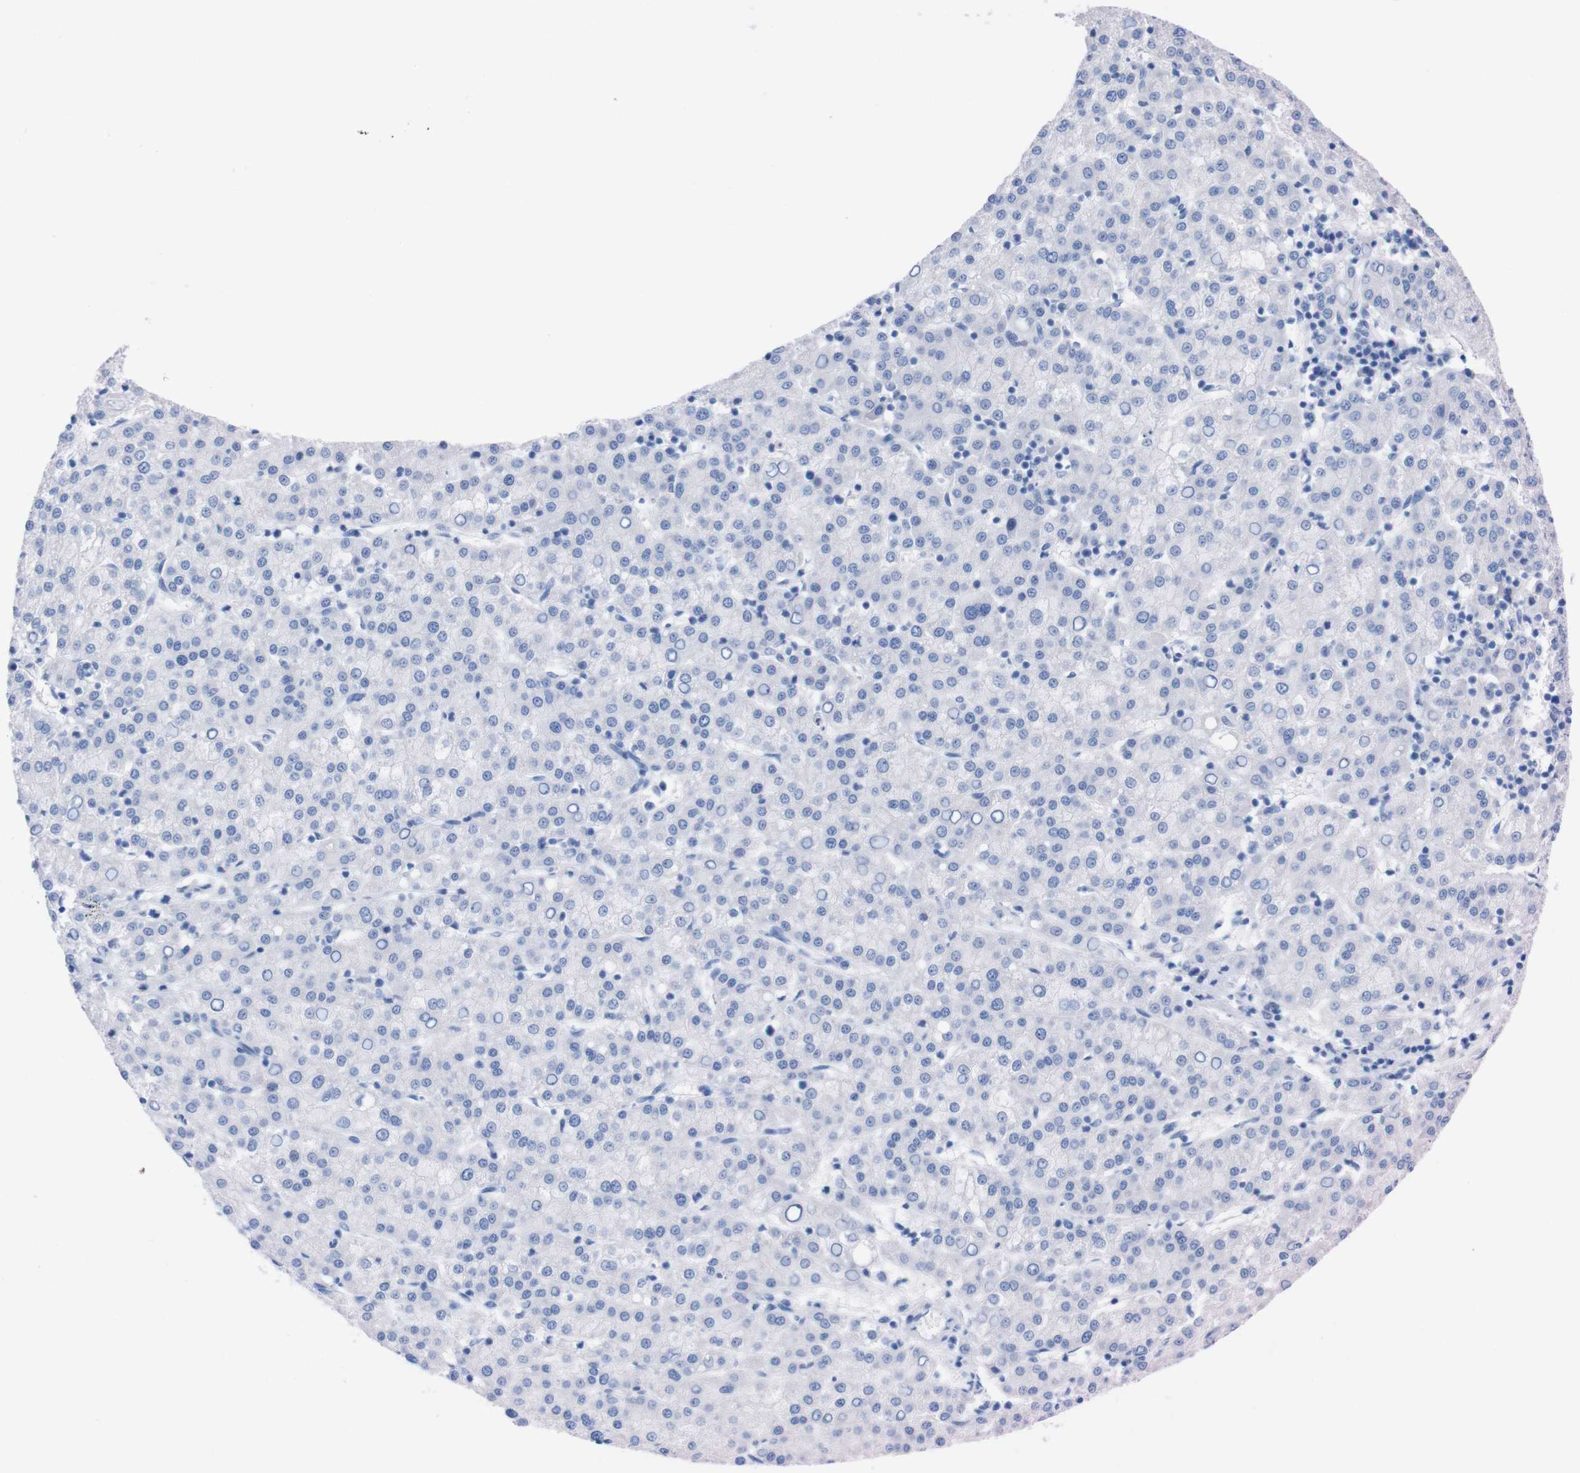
{"staining": {"intensity": "negative", "quantity": "none", "location": "none"}, "tissue": "liver cancer", "cell_type": "Tumor cells", "image_type": "cancer", "snomed": [{"axis": "morphology", "description": "Carcinoma, Hepatocellular, NOS"}, {"axis": "topography", "description": "Liver"}], "caption": "Micrograph shows no significant protein expression in tumor cells of liver cancer.", "gene": "P2RY12", "patient": {"sex": "female", "age": 58}}